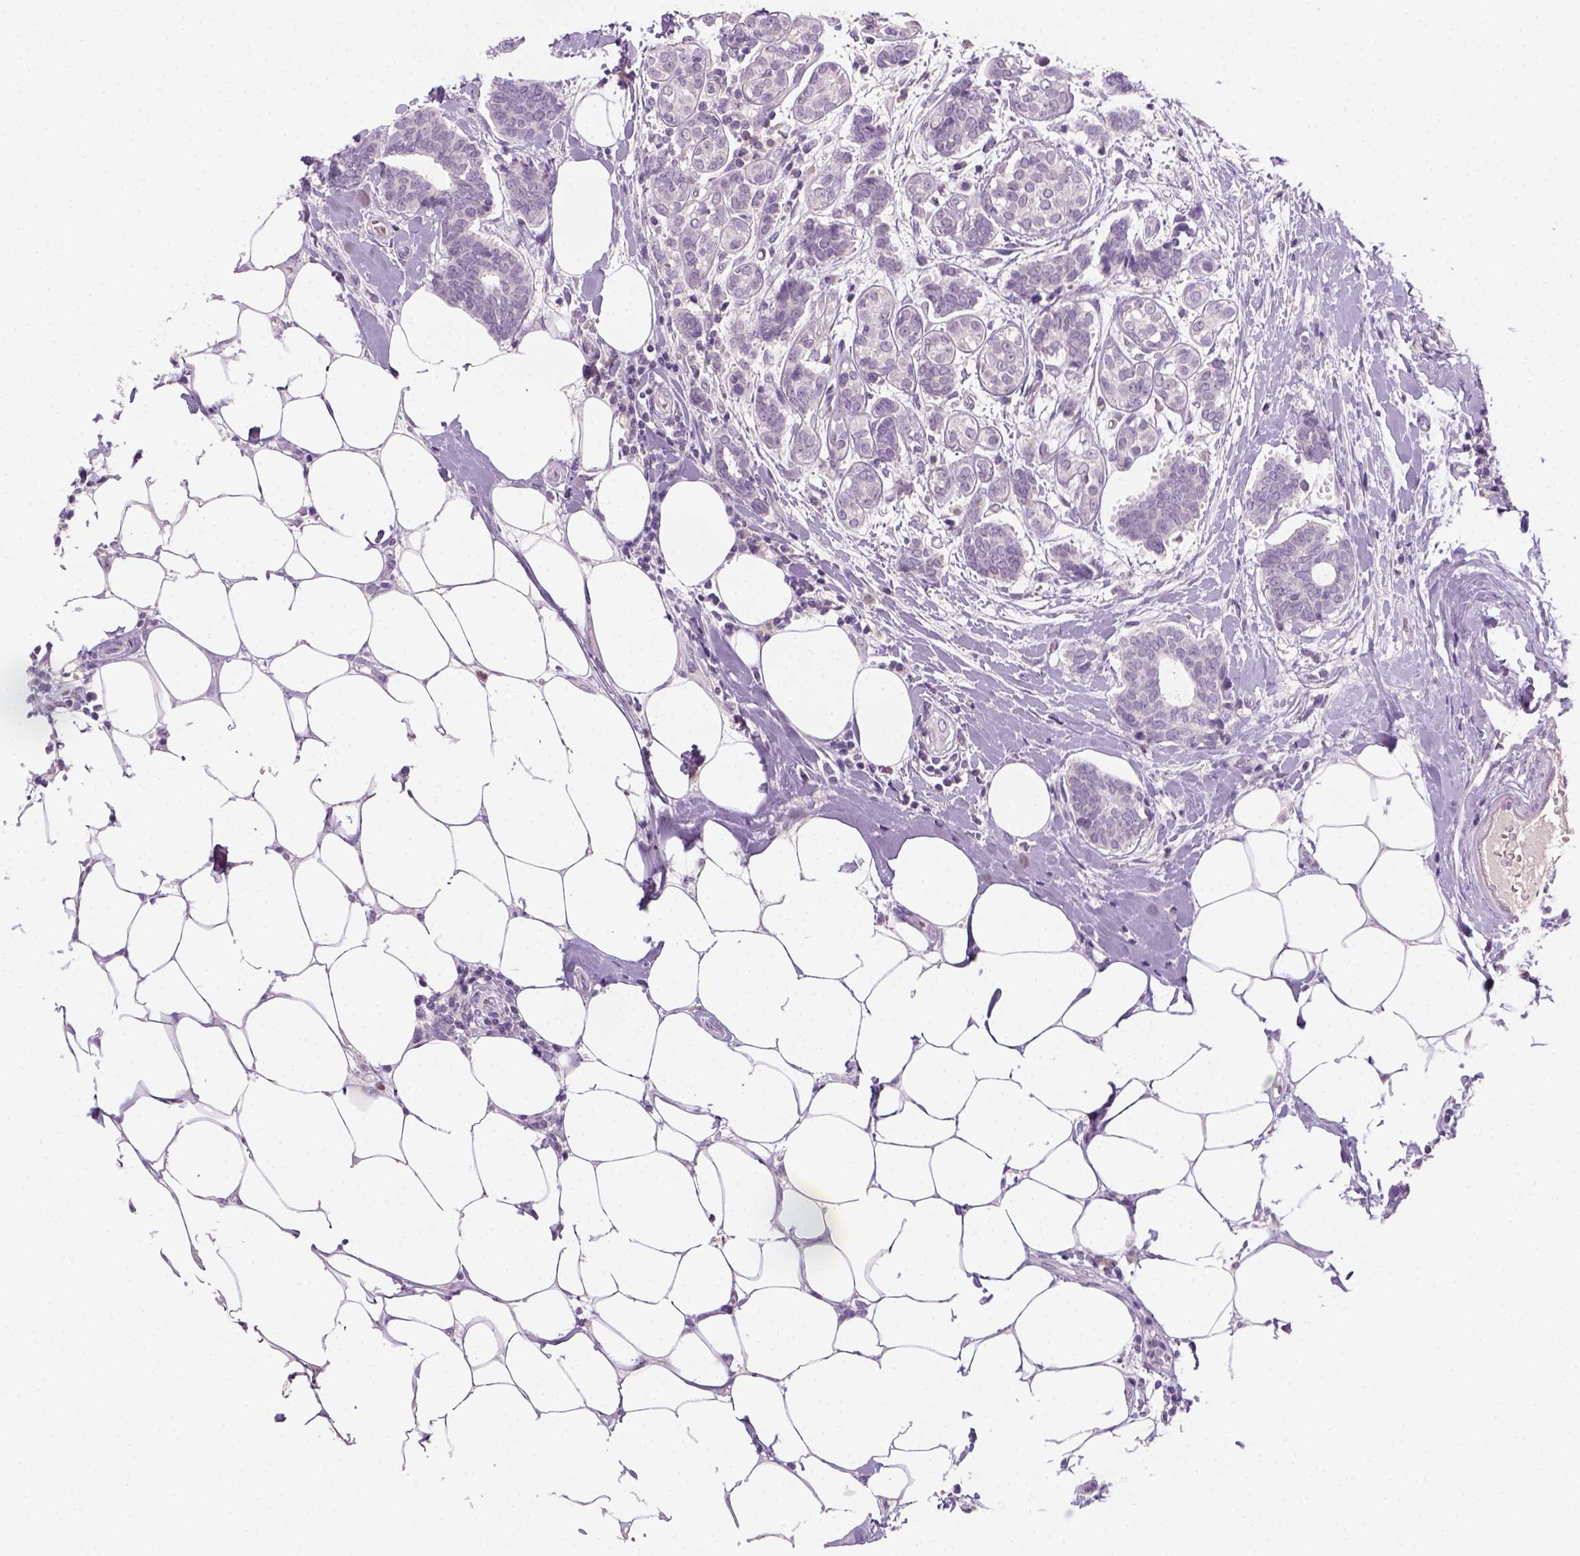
{"staining": {"intensity": "negative", "quantity": "none", "location": "none"}, "tissue": "breast cancer", "cell_type": "Tumor cells", "image_type": "cancer", "snomed": [{"axis": "morphology", "description": "Intraductal carcinoma, in situ"}, {"axis": "morphology", "description": "Duct carcinoma"}, {"axis": "morphology", "description": "Lobular carcinoma, in situ"}, {"axis": "topography", "description": "Breast"}], "caption": "Tumor cells show no significant staining in breast cancer.", "gene": "GFI1B", "patient": {"sex": "female", "age": 44}}